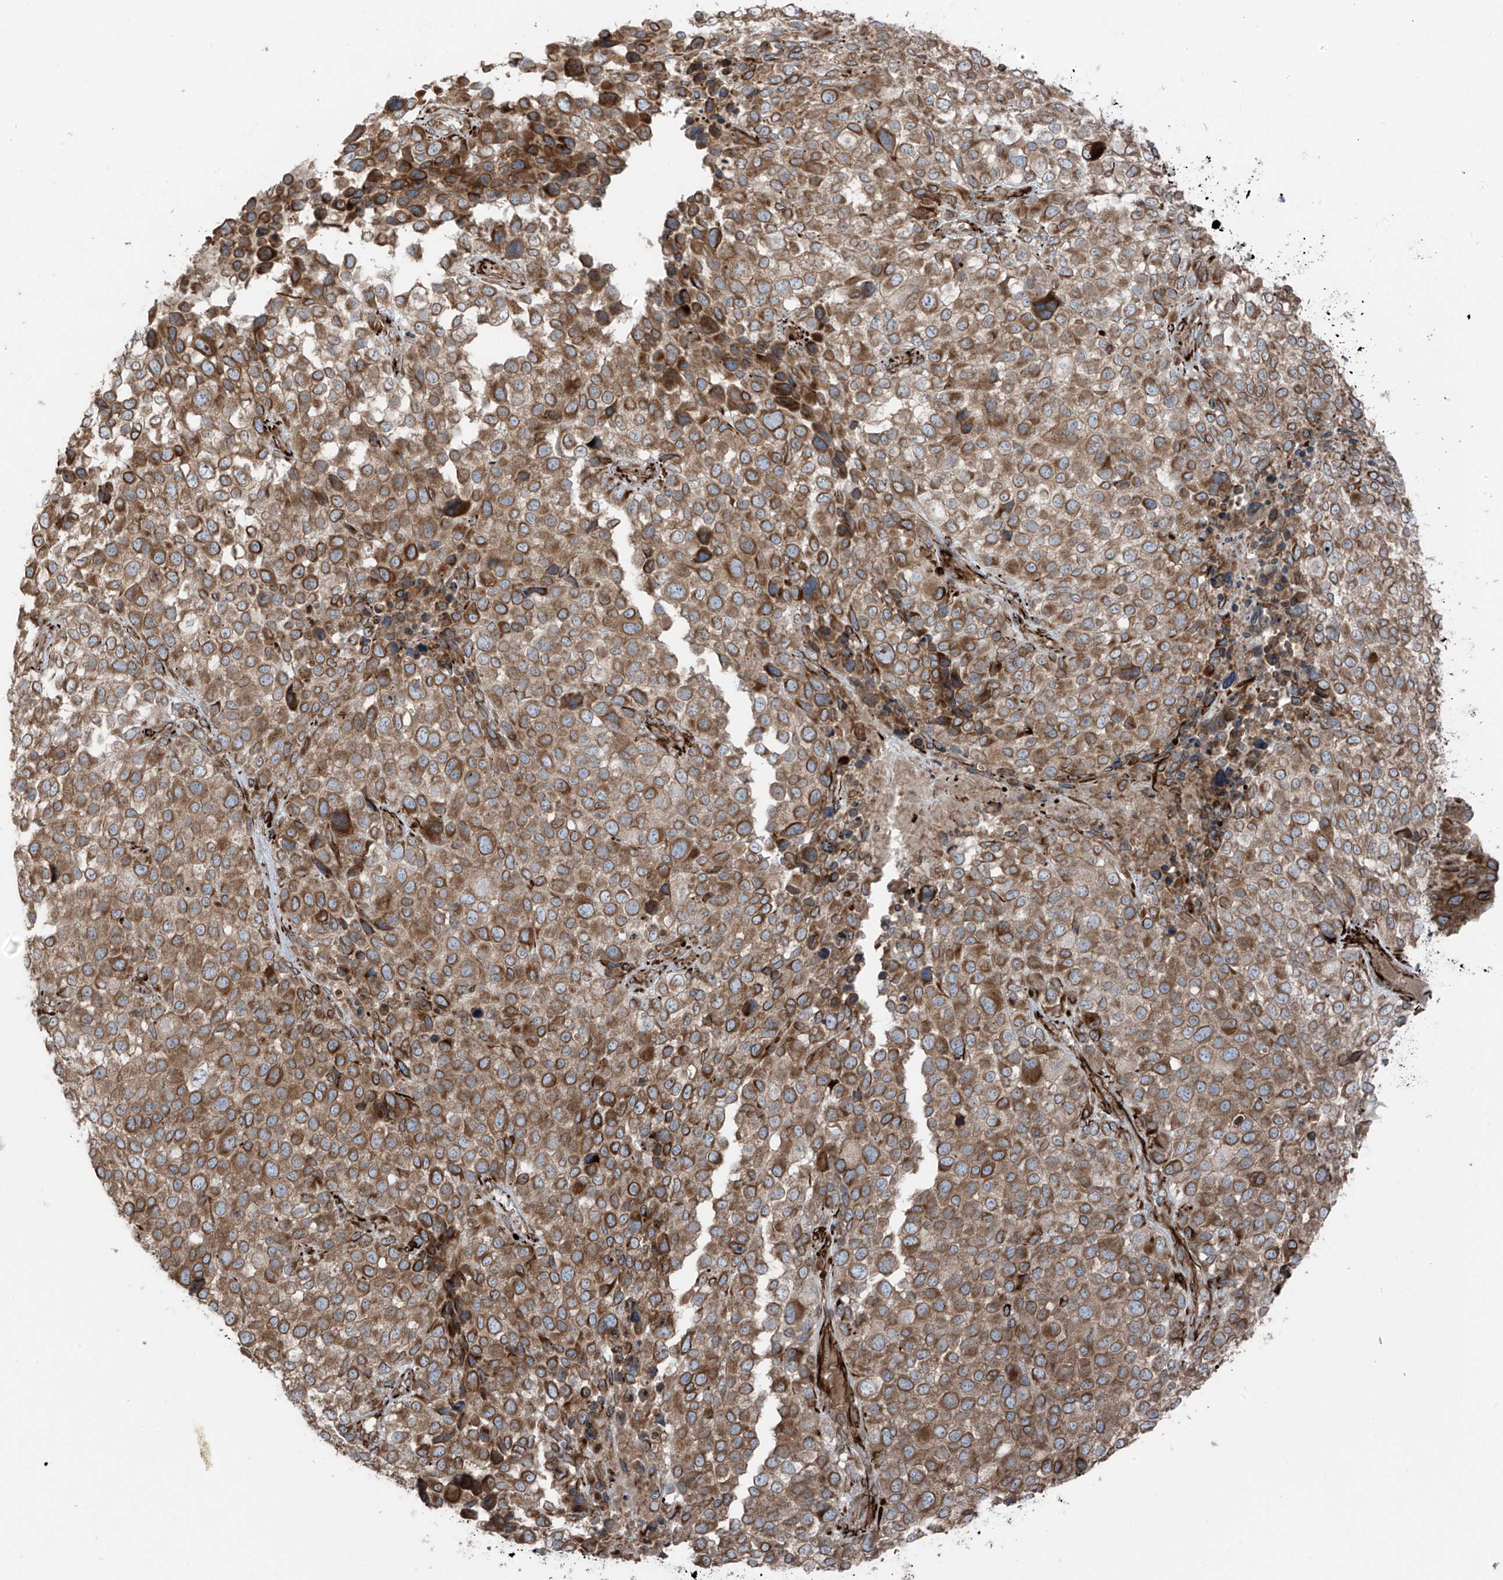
{"staining": {"intensity": "moderate", "quantity": ">75%", "location": "cytoplasmic/membranous"}, "tissue": "melanoma", "cell_type": "Tumor cells", "image_type": "cancer", "snomed": [{"axis": "morphology", "description": "Malignant melanoma, NOS"}, {"axis": "topography", "description": "Skin of trunk"}], "caption": "Melanoma tissue exhibits moderate cytoplasmic/membranous positivity in approximately >75% of tumor cells", "gene": "ERLEC1", "patient": {"sex": "male", "age": 71}}